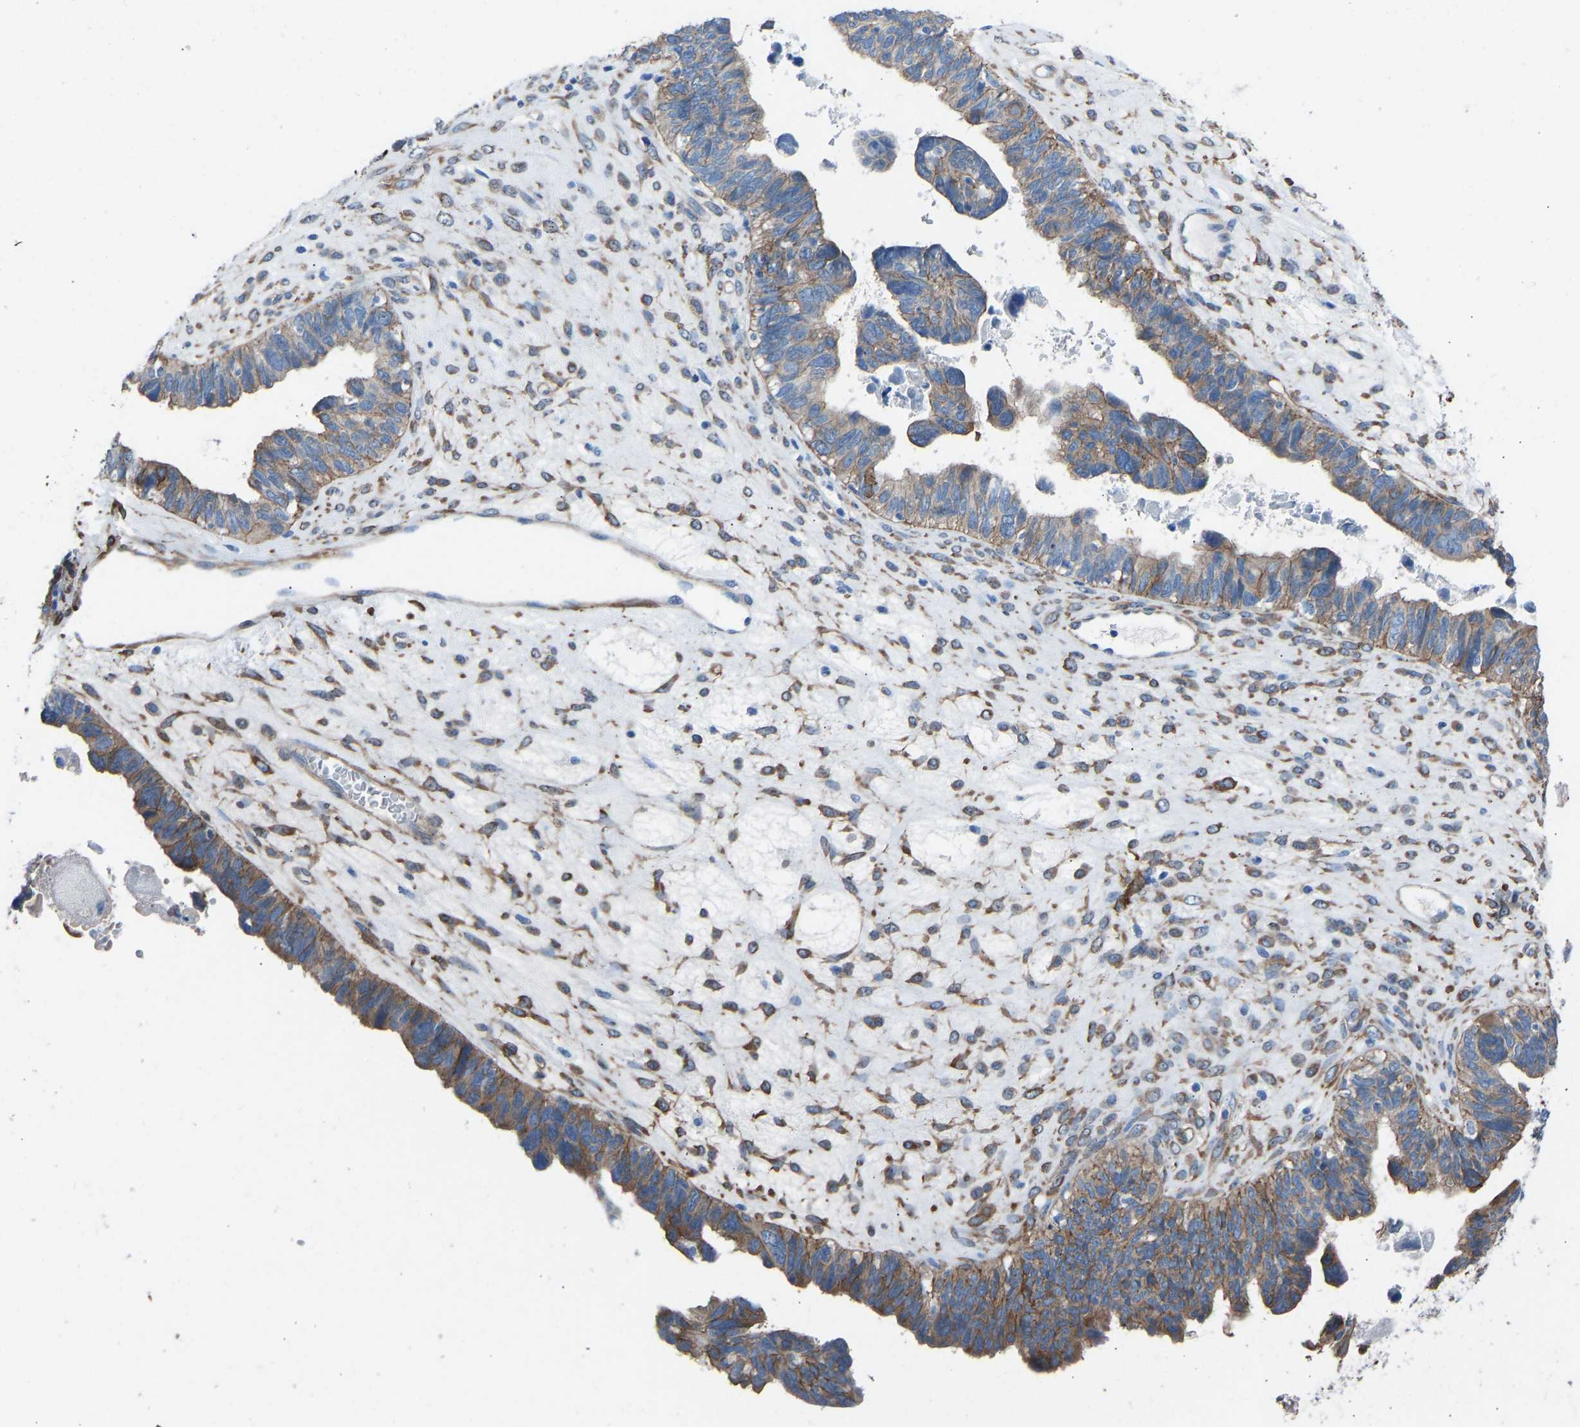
{"staining": {"intensity": "moderate", "quantity": ">75%", "location": "cytoplasmic/membranous"}, "tissue": "ovarian cancer", "cell_type": "Tumor cells", "image_type": "cancer", "snomed": [{"axis": "morphology", "description": "Cystadenocarcinoma, serous, NOS"}, {"axis": "topography", "description": "Ovary"}], "caption": "IHC of human ovarian cancer (serous cystadenocarcinoma) exhibits medium levels of moderate cytoplasmic/membranous positivity in approximately >75% of tumor cells.", "gene": "MYH10", "patient": {"sex": "female", "age": 79}}